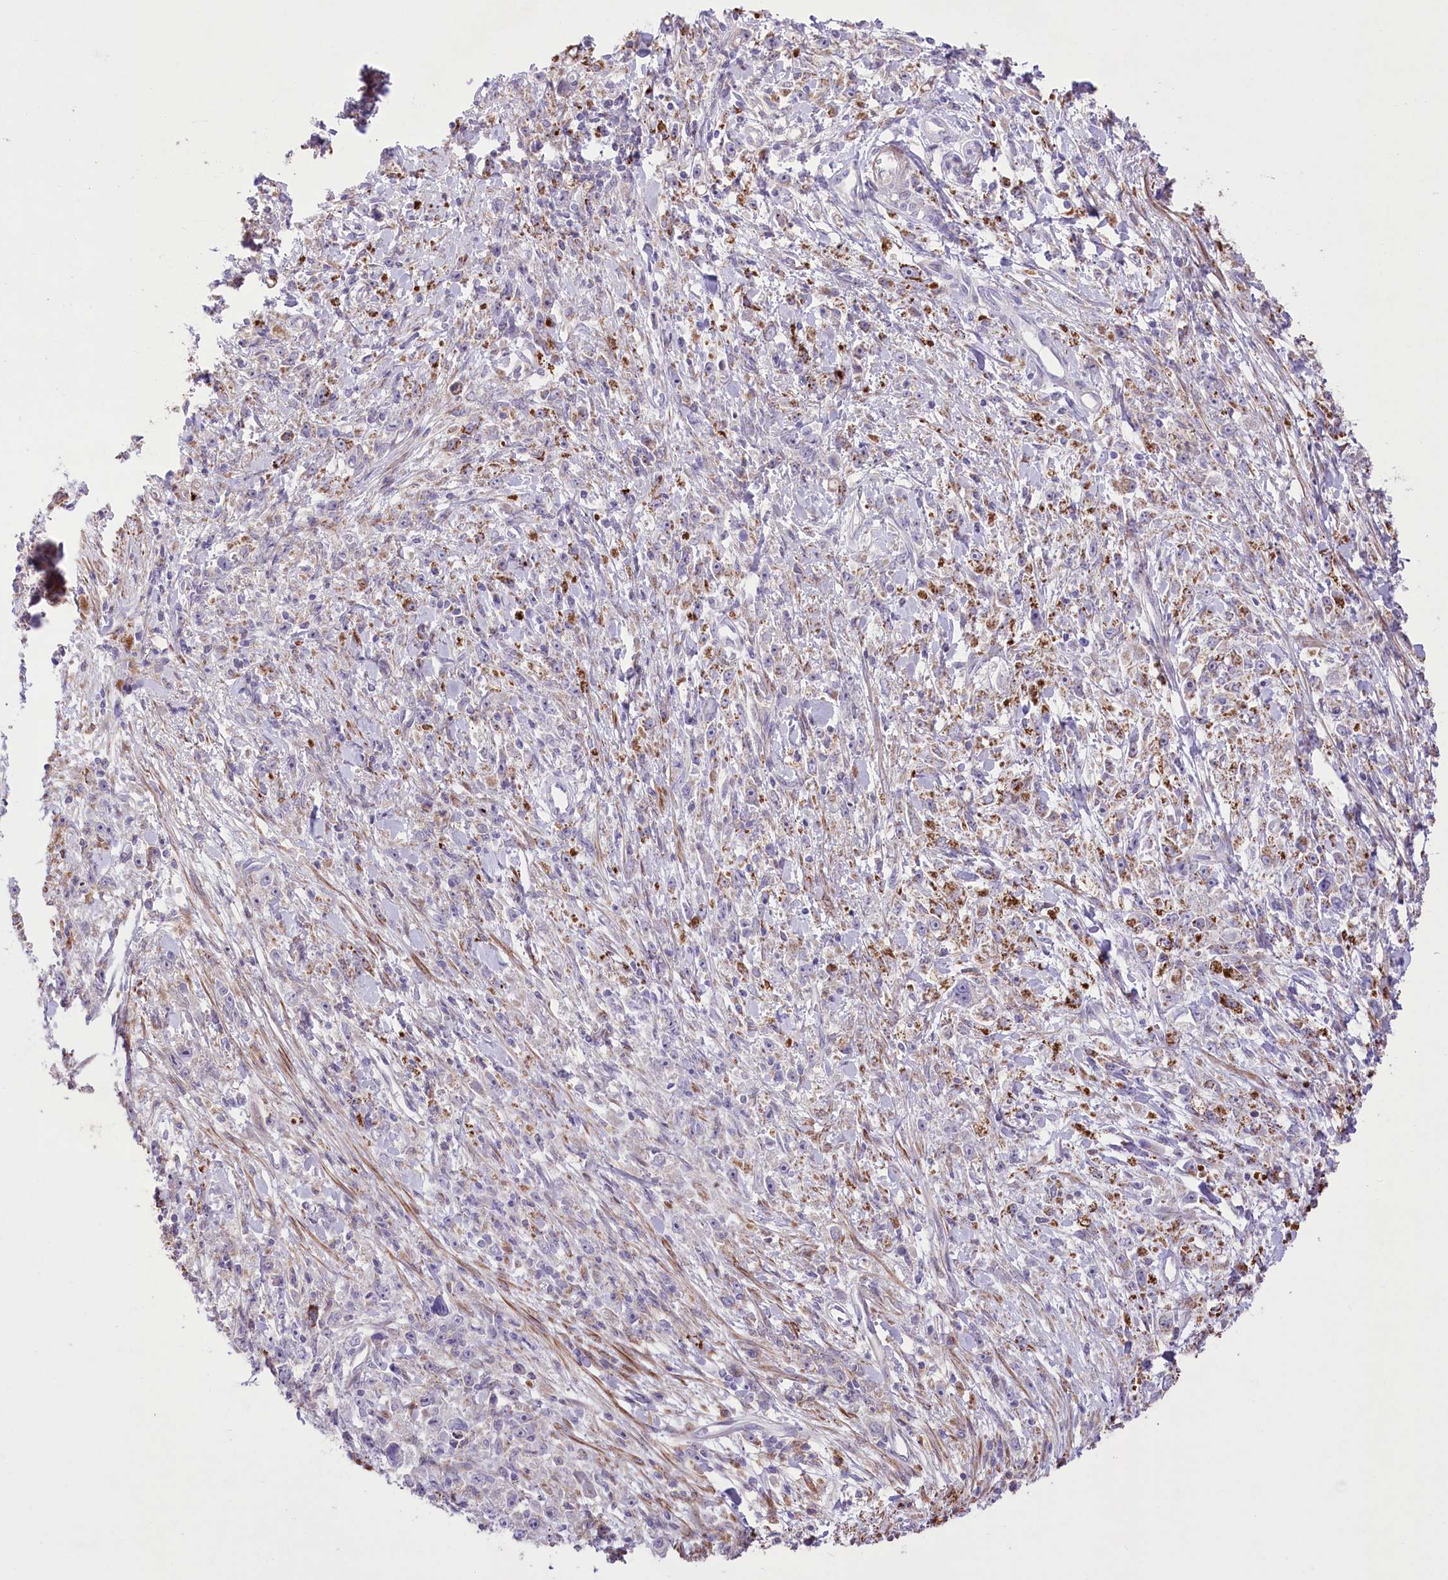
{"staining": {"intensity": "negative", "quantity": "none", "location": "none"}, "tissue": "stomach cancer", "cell_type": "Tumor cells", "image_type": "cancer", "snomed": [{"axis": "morphology", "description": "Adenocarcinoma, NOS"}, {"axis": "topography", "description": "Stomach"}], "caption": "This micrograph is of stomach cancer stained with immunohistochemistry (IHC) to label a protein in brown with the nuclei are counter-stained blue. There is no expression in tumor cells.", "gene": "RNF24", "patient": {"sex": "female", "age": 59}}